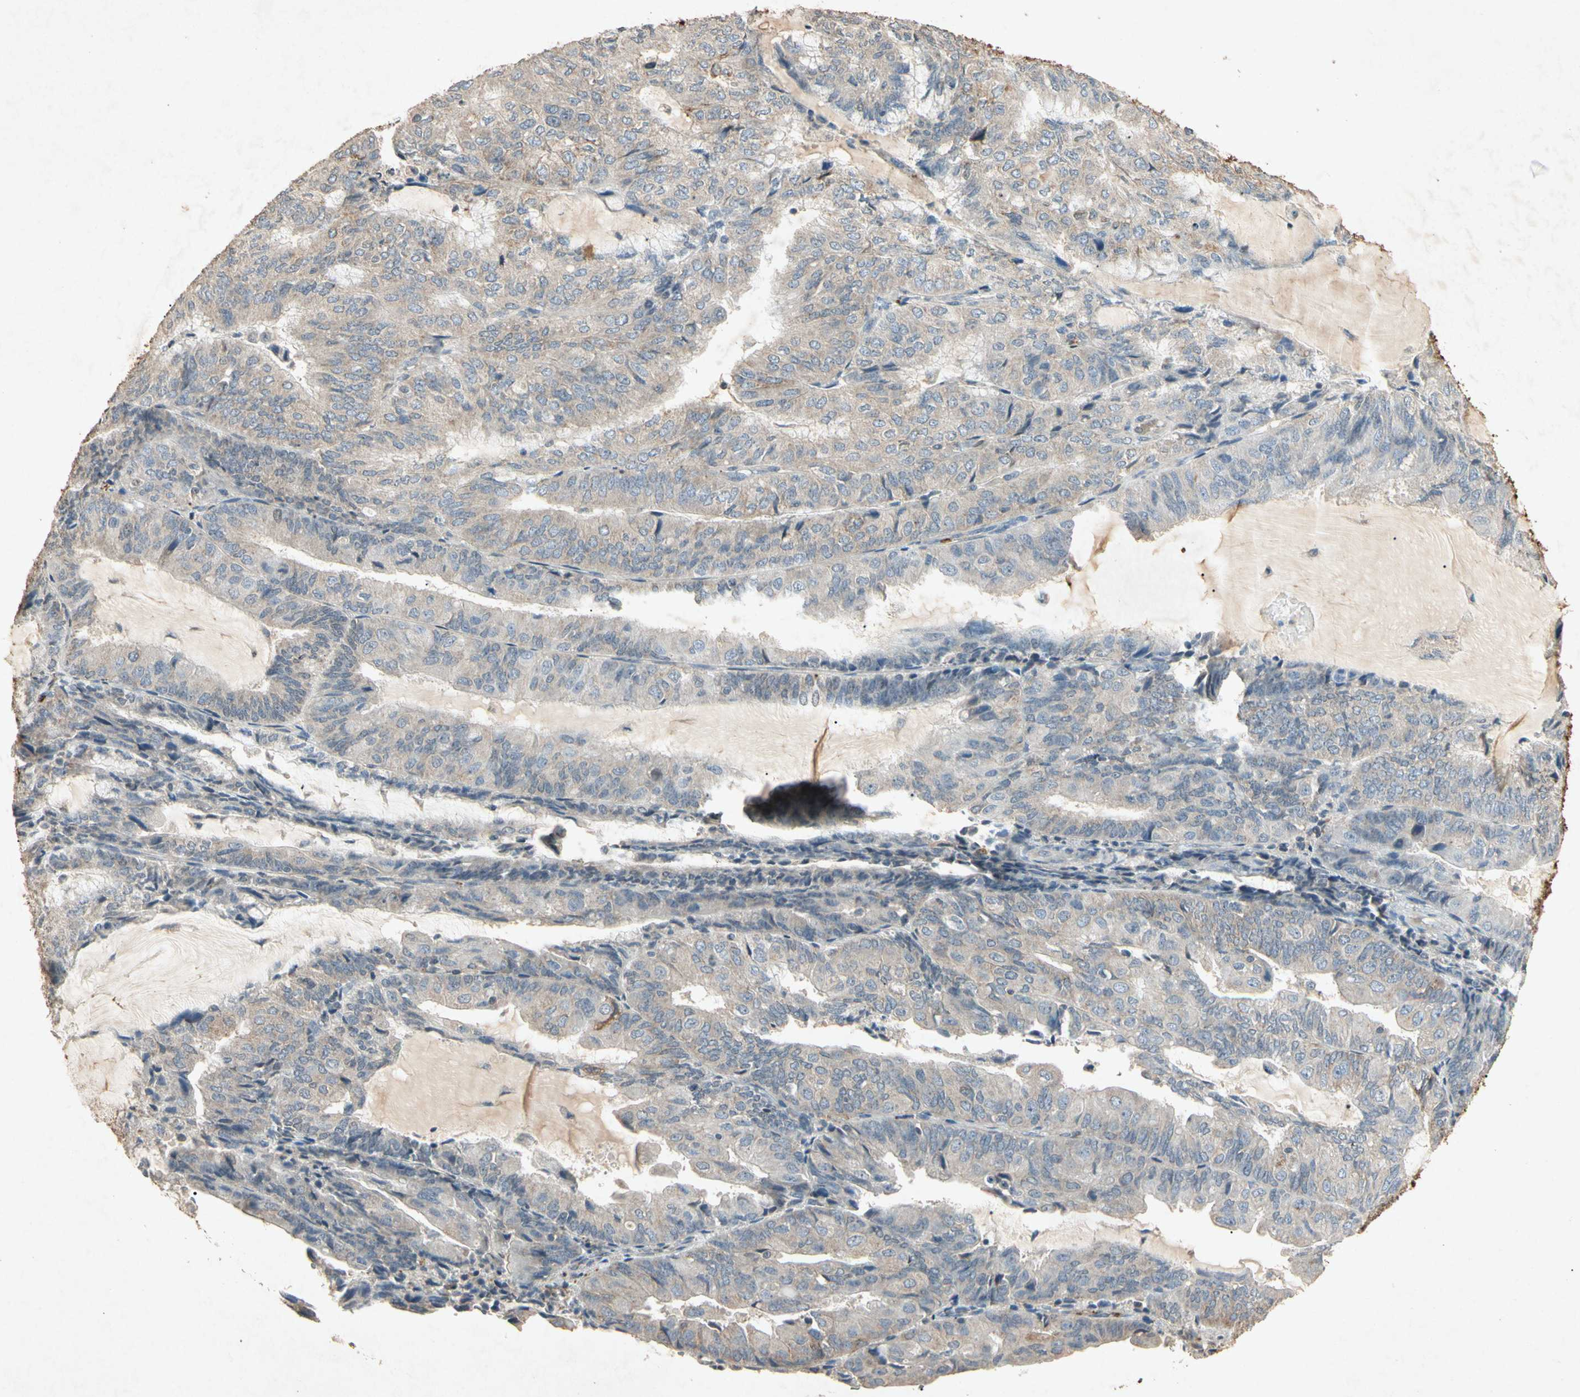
{"staining": {"intensity": "weak", "quantity": ">75%", "location": "cytoplasmic/membranous"}, "tissue": "endometrial cancer", "cell_type": "Tumor cells", "image_type": "cancer", "snomed": [{"axis": "morphology", "description": "Adenocarcinoma, NOS"}, {"axis": "topography", "description": "Endometrium"}], "caption": "A high-resolution image shows immunohistochemistry (IHC) staining of adenocarcinoma (endometrial), which displays weak cytoplasmic/membranous staining in approximately >75% of tumor cells. The staining is performed using DAB (3,3'-diaminobenzidine) brown chromogen to label protein expression. The nuclei are counter-stained blue using hematoxylin.", "gene": "MSRB1", "patient": {"sex": "female", "age": 81}}